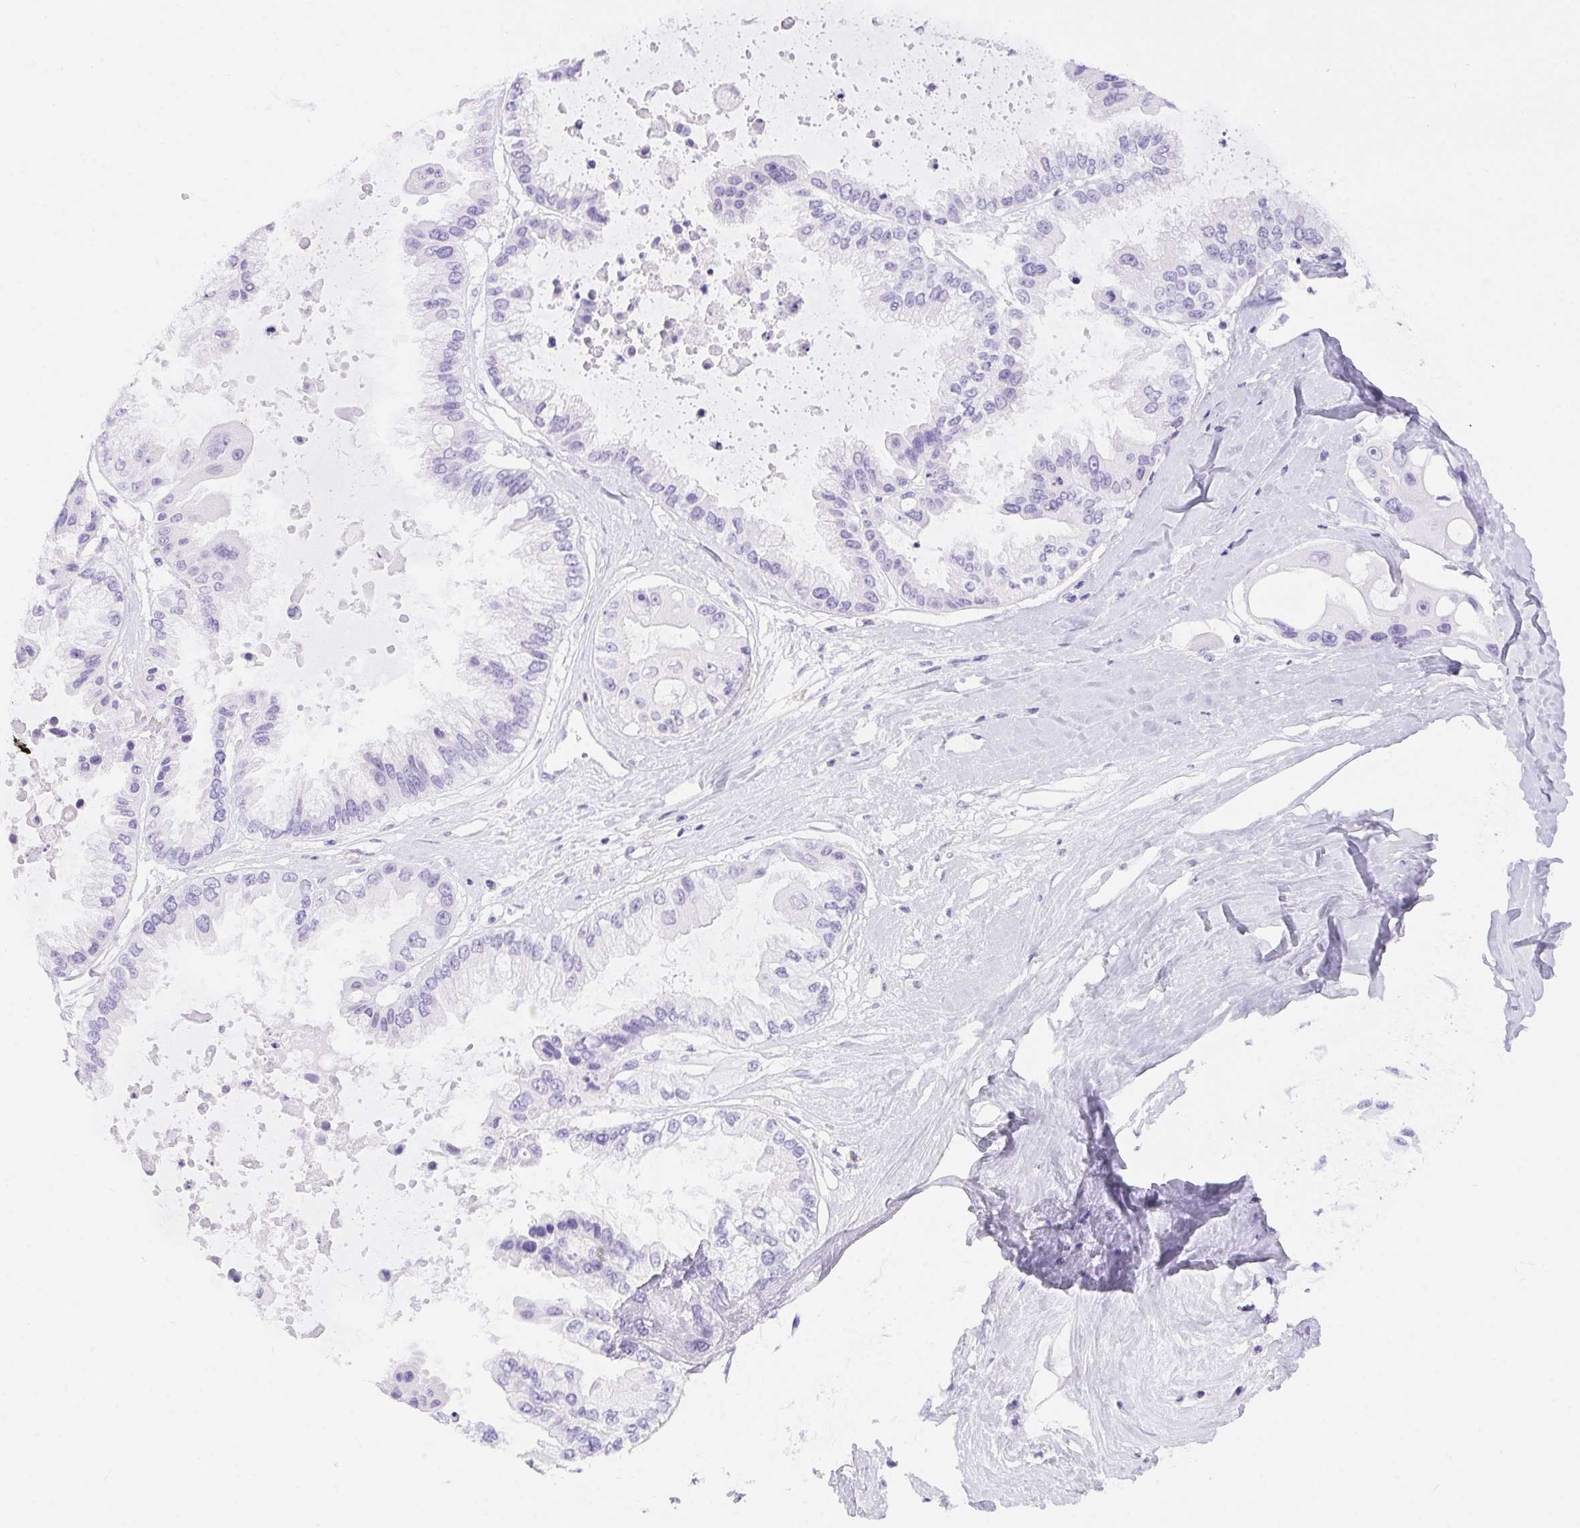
{"staining": {"intensity": "negative", "quantity": "none", "location": "none"}, "tissue": "ovarian cancer", "cell_type": "Tumor cells", "image_type": "cancer", "snomed": [{"axis": "morphology", "description": "Cystadenocarcinoma, serous, NOS"}, {"axis": "topography", "description": "Ovary"}], "caption": "Ovarian cancer was stained to show a protein in brown. There is no significant staining in tumor cells. The staining is performed using DAB (3,3'-diaminobenzidine) brown chromogen with nuclei counter-stained in using hematoxylin.", "gene": "ERP27", "patient": {"sex": "female", "age": 56}}